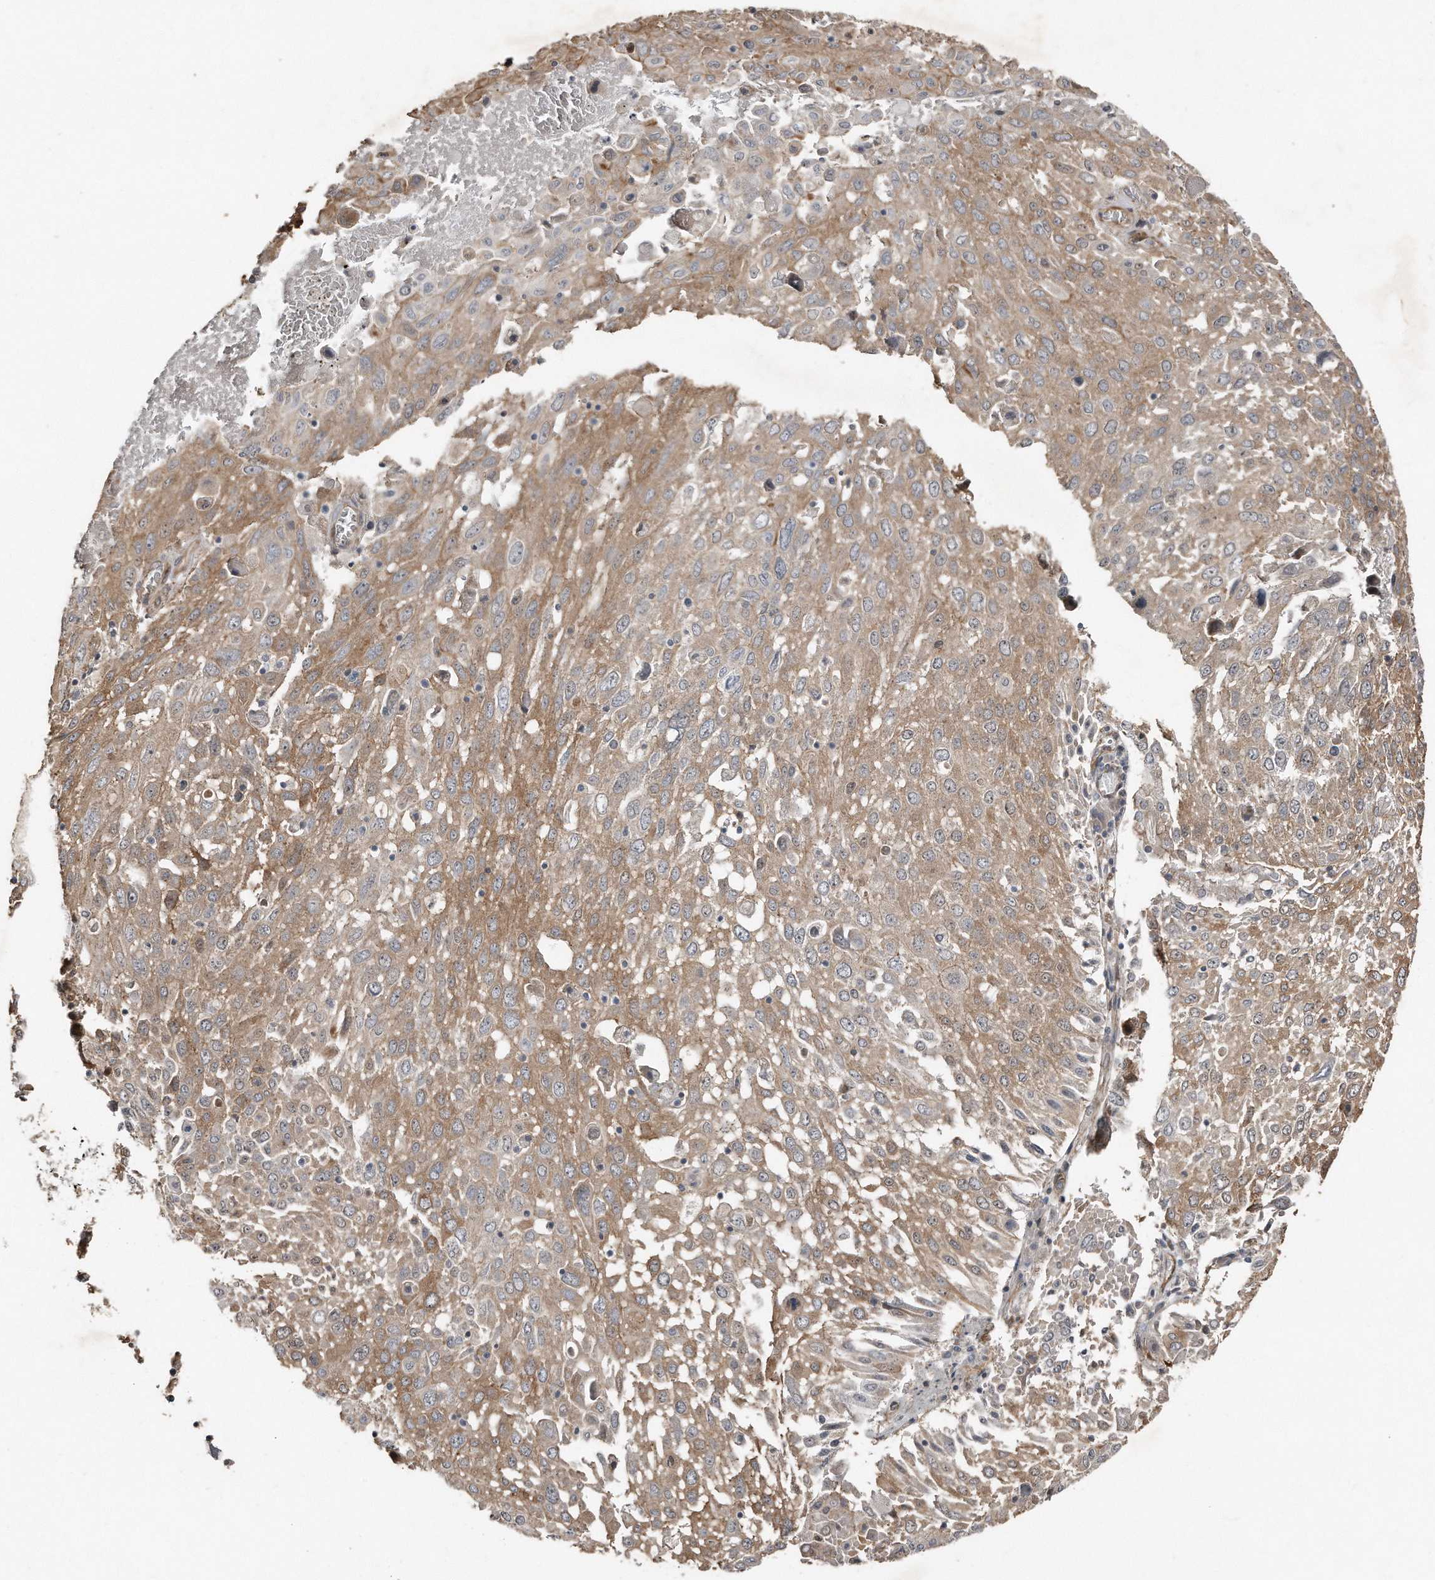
{"staining": {"intensity": "moderate", "quantity": "25%-75%", "location": "cytoplasmic/membranous"}, "tissue": "lung cancer", "cell_type": "Tumor cells", "image_type": "cancer", "snomed": [{"axis": "morphology", "description": "Squamous cell carcinoma, NOS"}, {"axis": "topography", "description": "Lung"}], "caption": "The immunohistochemical stain highlights moderate cytoplasmic/membranous positivity in tumor cells of lung squamous cell carcinoma tissue.", "gene": "SNAP47", "patient": {"sex": "male", "age": 65}}